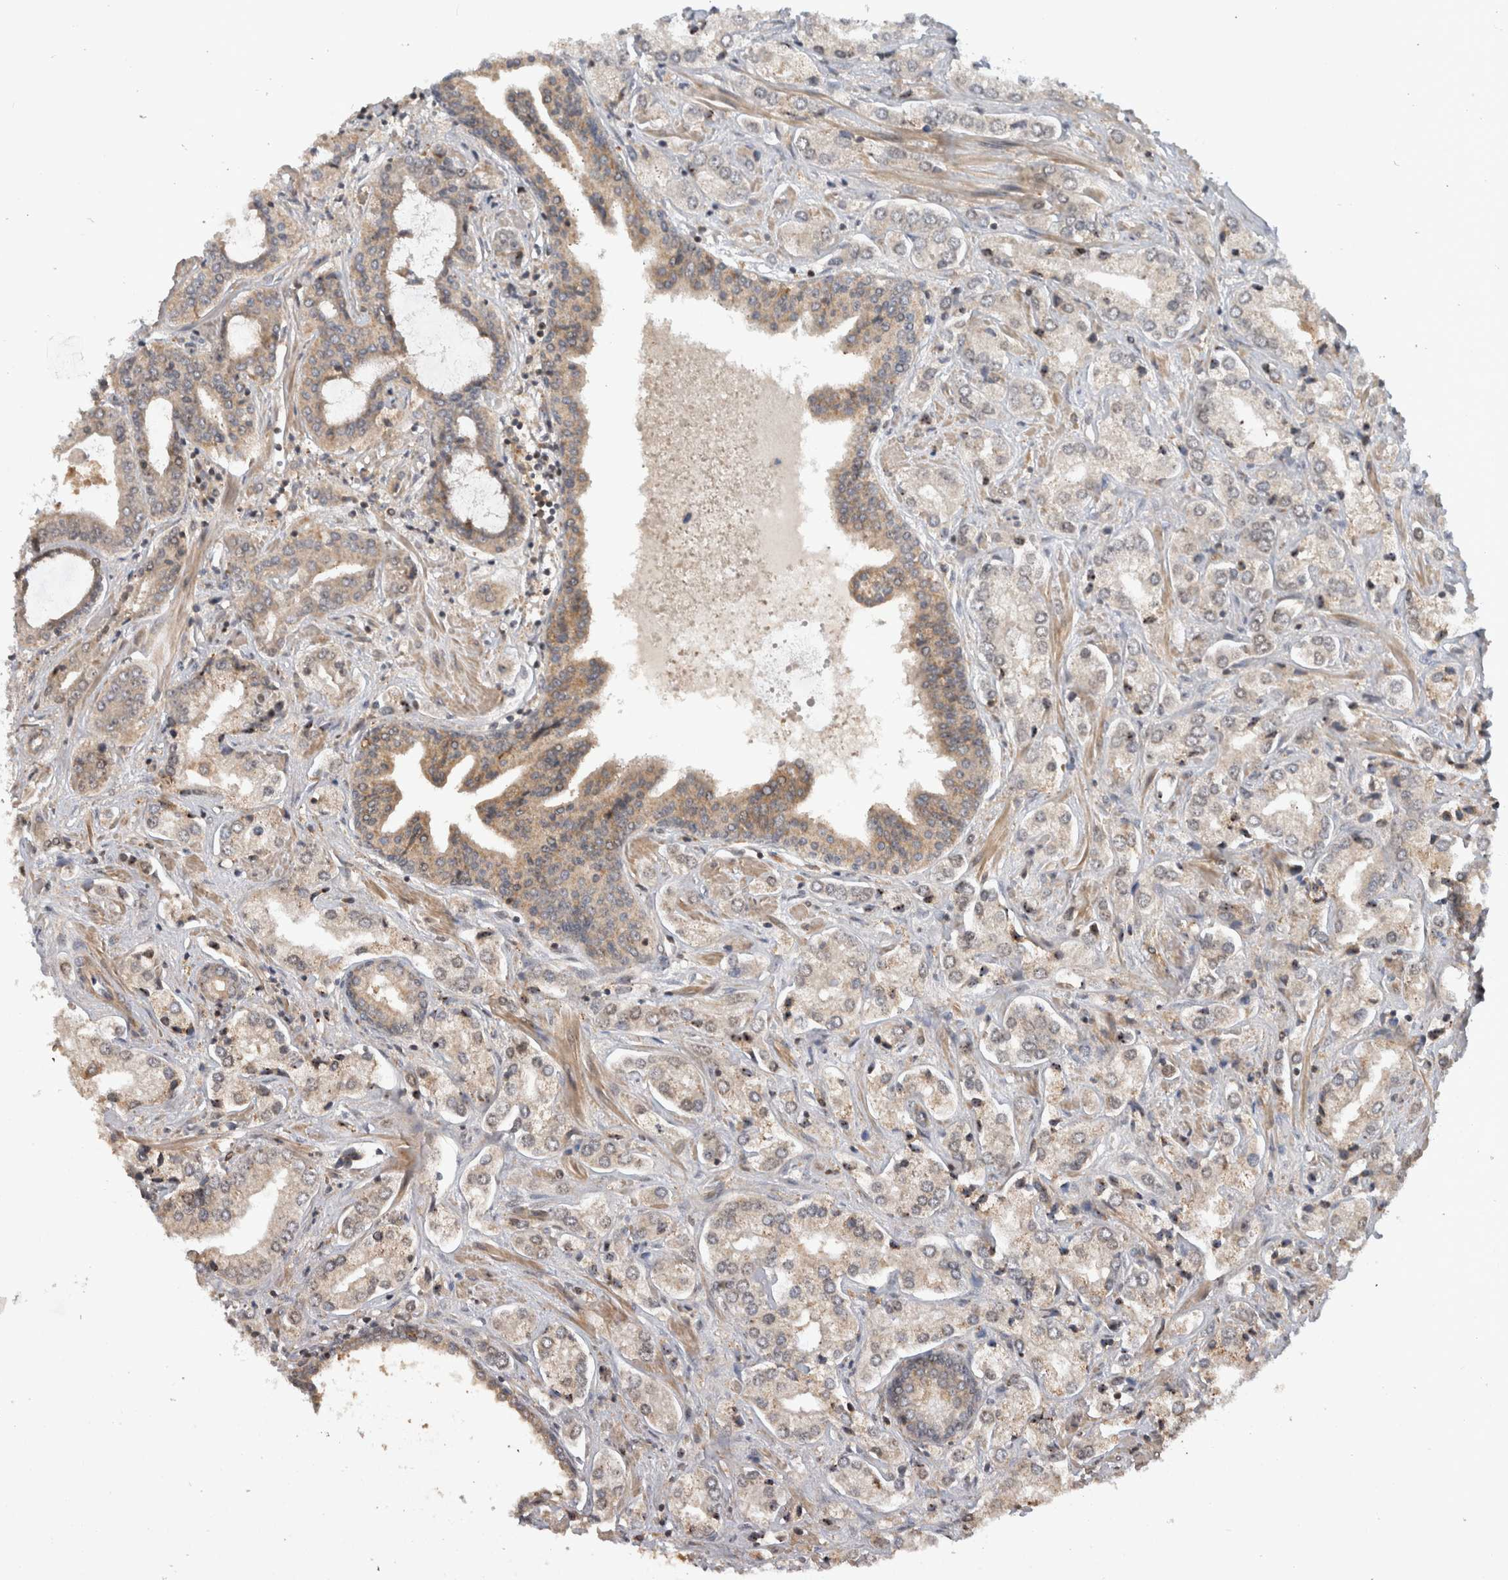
{"staining": {"intensity": "weak", "quantity": "25%-75%", "location": "cytoplasmic/membranous,nuclear"}, "tissue": "prostate cancer", "cell_type": "Tumor cells", "image_type": "cancer", "snomed": [{"axis": "morphology", "description": "Adenocarcinoma, High grade"}, {"axis": "topography", "description": "Prostate"}], "caption": "A micrograph of human prostate cancer (high-grade adenocarcinoma) stained for a protein displays weak cytoplasmic/membranous and nuclear brown staining in tumor cells.", "gene": "WASF2", "patient": {"sex": "male", "age": 66}}